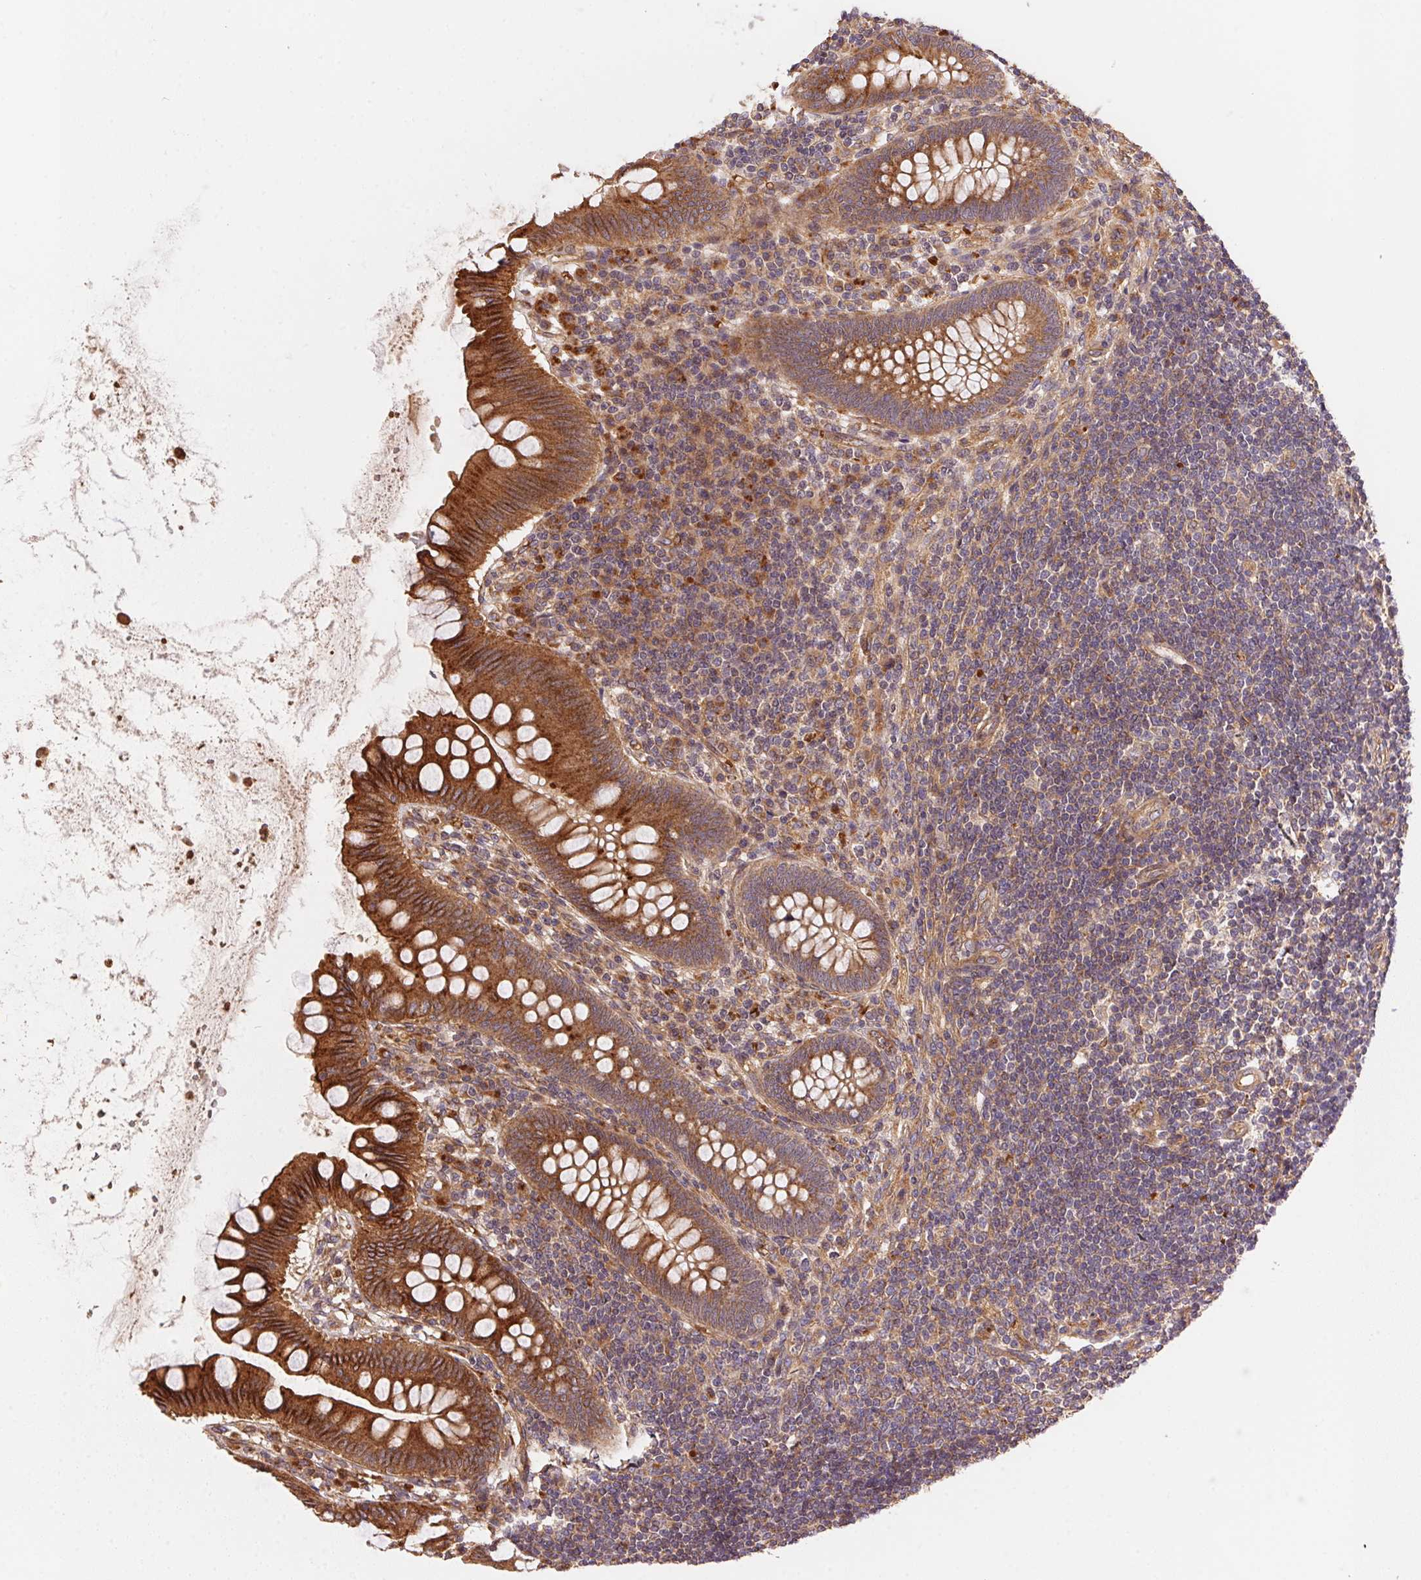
{"staining": {"intensity": "strong", "quantity": ">75%", "location": "cytoplasmic/membranous"}, "tissue": "appendix", "cell_type": "Glandular cells", "image_type": "normal", "snomed": [{"axis": "morphology", "description": "Normal tissue, NOS"}, {"axis": "topography", "description": "Appendix"}], "caption": "High-magnification brightfield microscopy of unremarkable appendix stained with DAB (3,3'-diaminobenzidine) (brown) and counterstained with hematoxylin (blue). glandular cells exhibit strong cytoplasmic/membranous positivity is seen in about>75% of cells.", "gene": "USE1", "patient": {"sex": "female", "age": 57}}